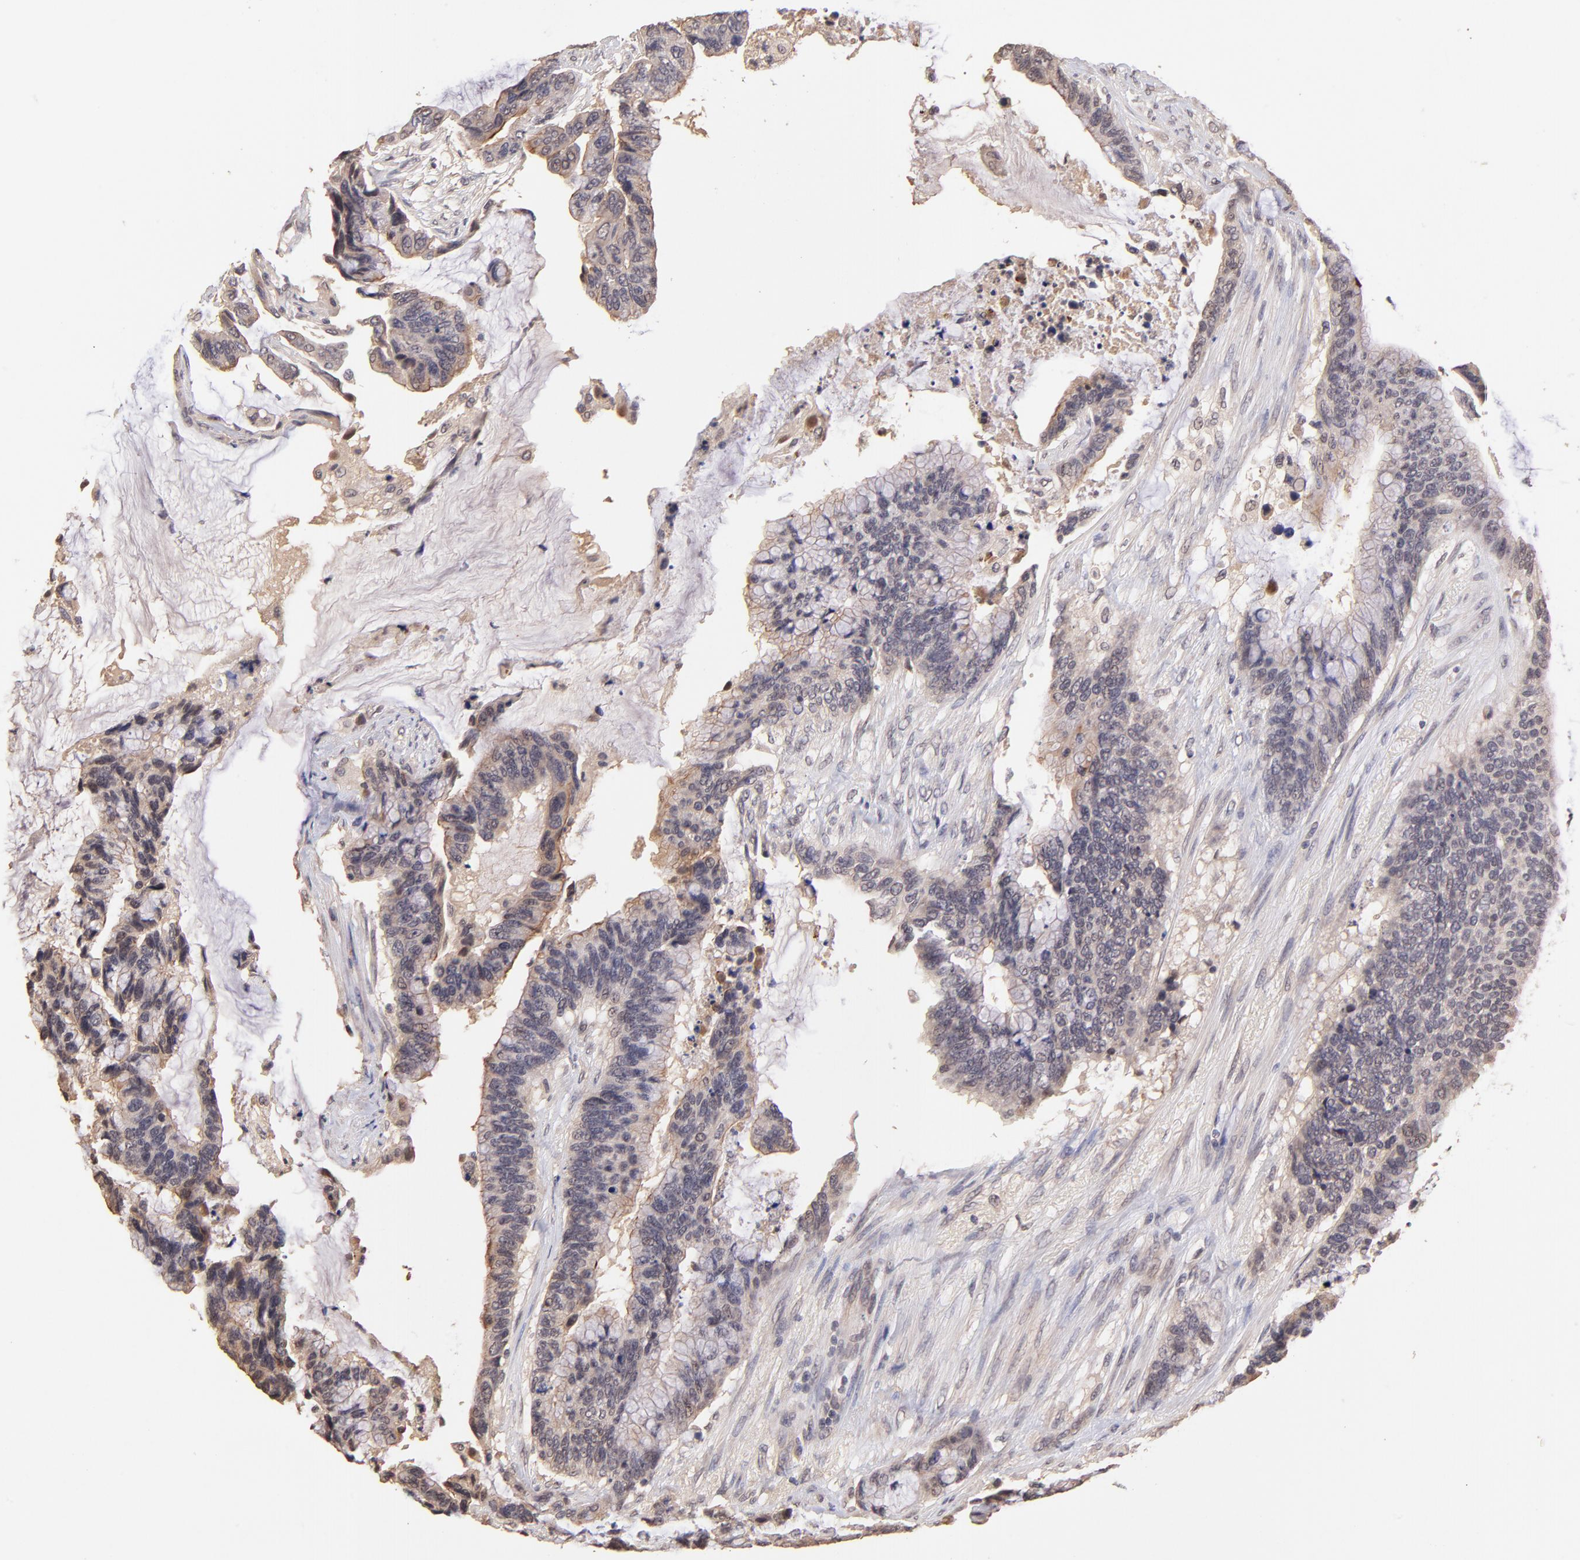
{"staining": {"intensity": "negative", "quantity": "none", "location": "none"}, "tissue": "colorectal cancer", "cell_type": "Tumor cells", "image_type": "cancer", "snomed": [{"axis": "morphology", "description": "Adenocarcinoma, NOS"}, {"axis": "topography", "description": "Rectum"}], "caption": "Immunohistochemistry photomicrograph of human colorectal adenocarcinoma stained for a protein (brown), which shows no staining in tumor cells.", "gene": "RNASEL", "patient": {"sex": "female", "age": 59}}